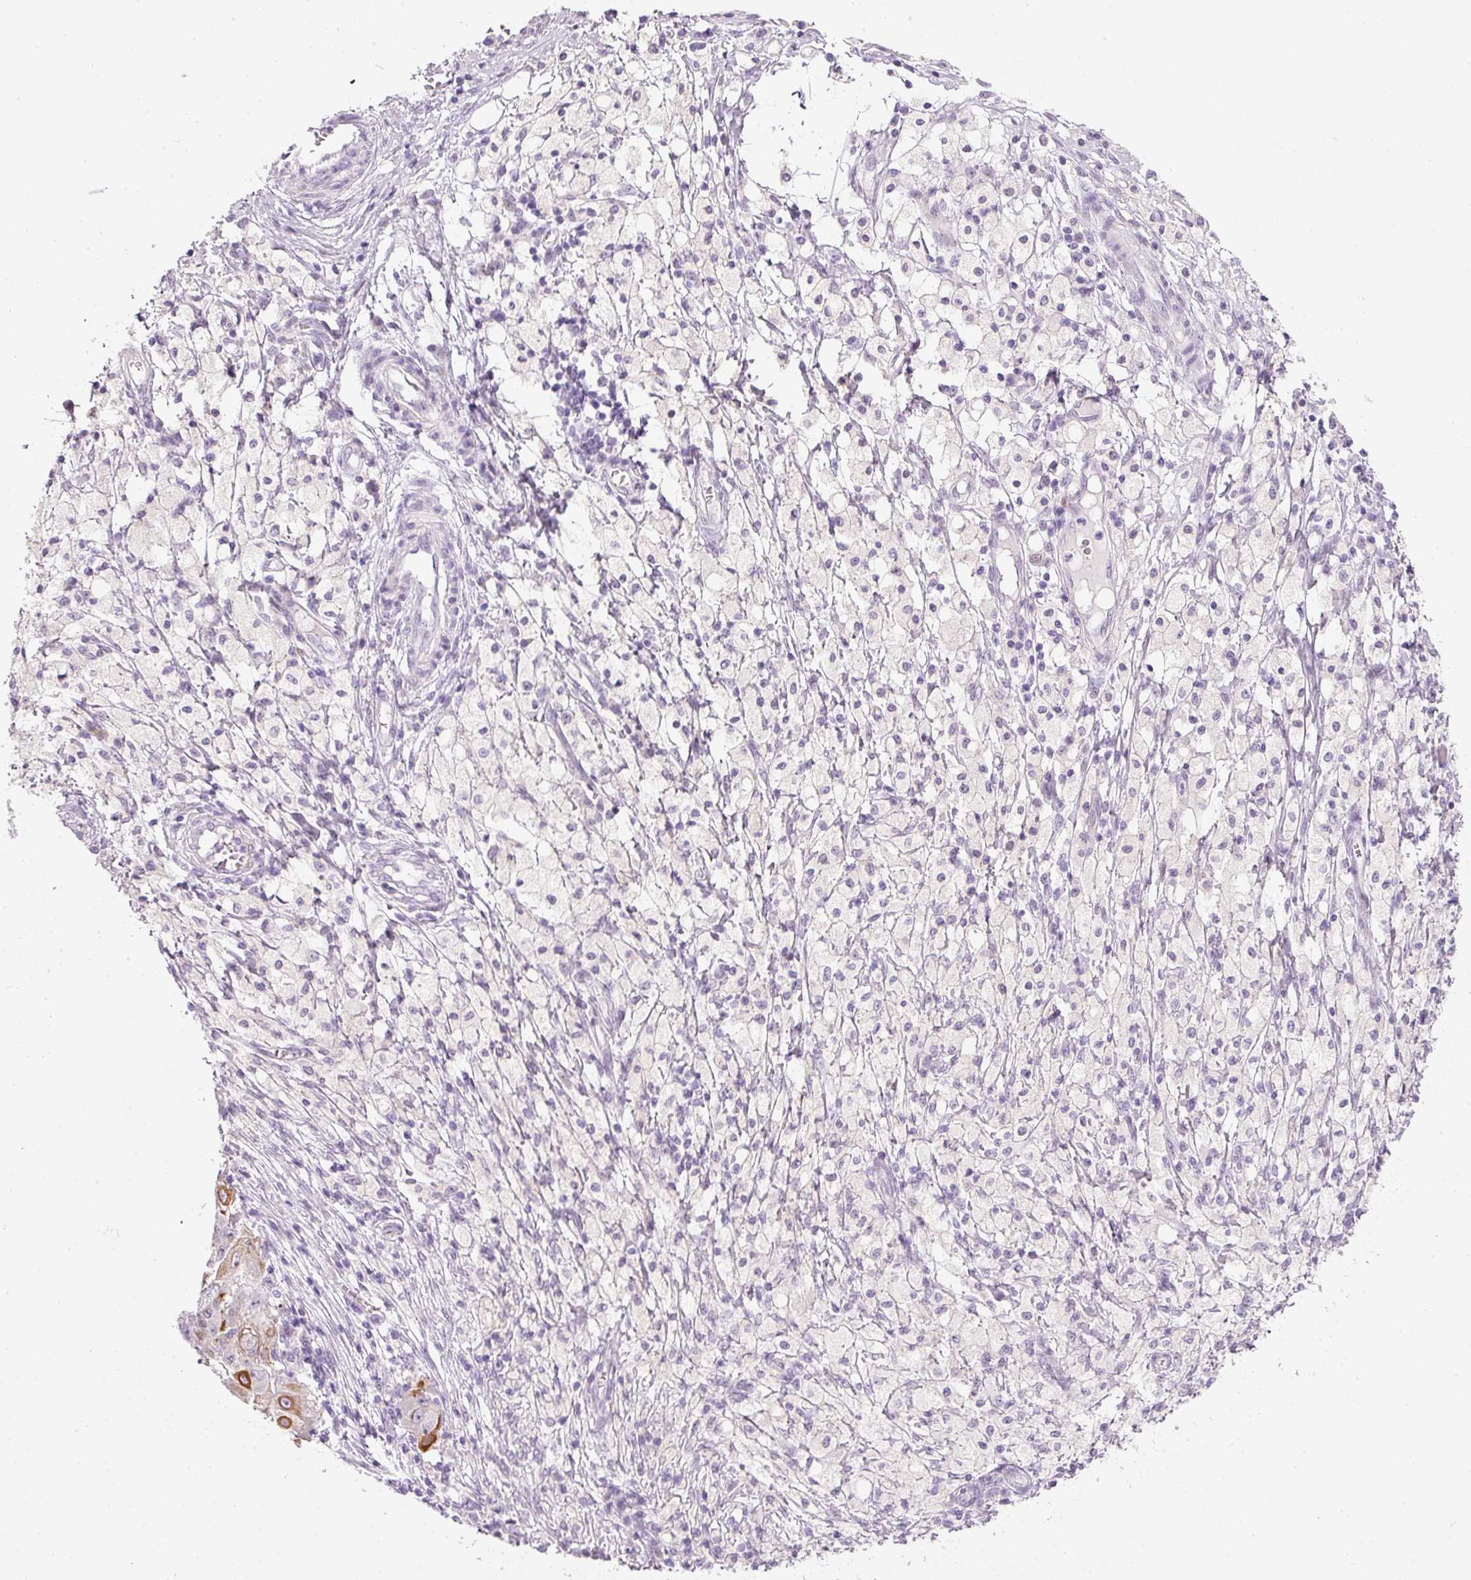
{"staining": {"intensity": "negative", "quantity": "none", "location": "none"}, "tissue": "ovarian cancer", "cell_type": "Tumor cells", "image_type": "cancer", "snomed": [{"axis": "morphology", "description": "Carcinoma, endometroid"}, {"axis": "topography", "description": "Ovary"}], "caption": "High power microscopy image of an IHC micrograph of ovarian cancer (endometroid carcinoma), revealing no significant expression in tumor cells.", "gene": "SRC", "patient": {"sex": "female", "age": 42}}